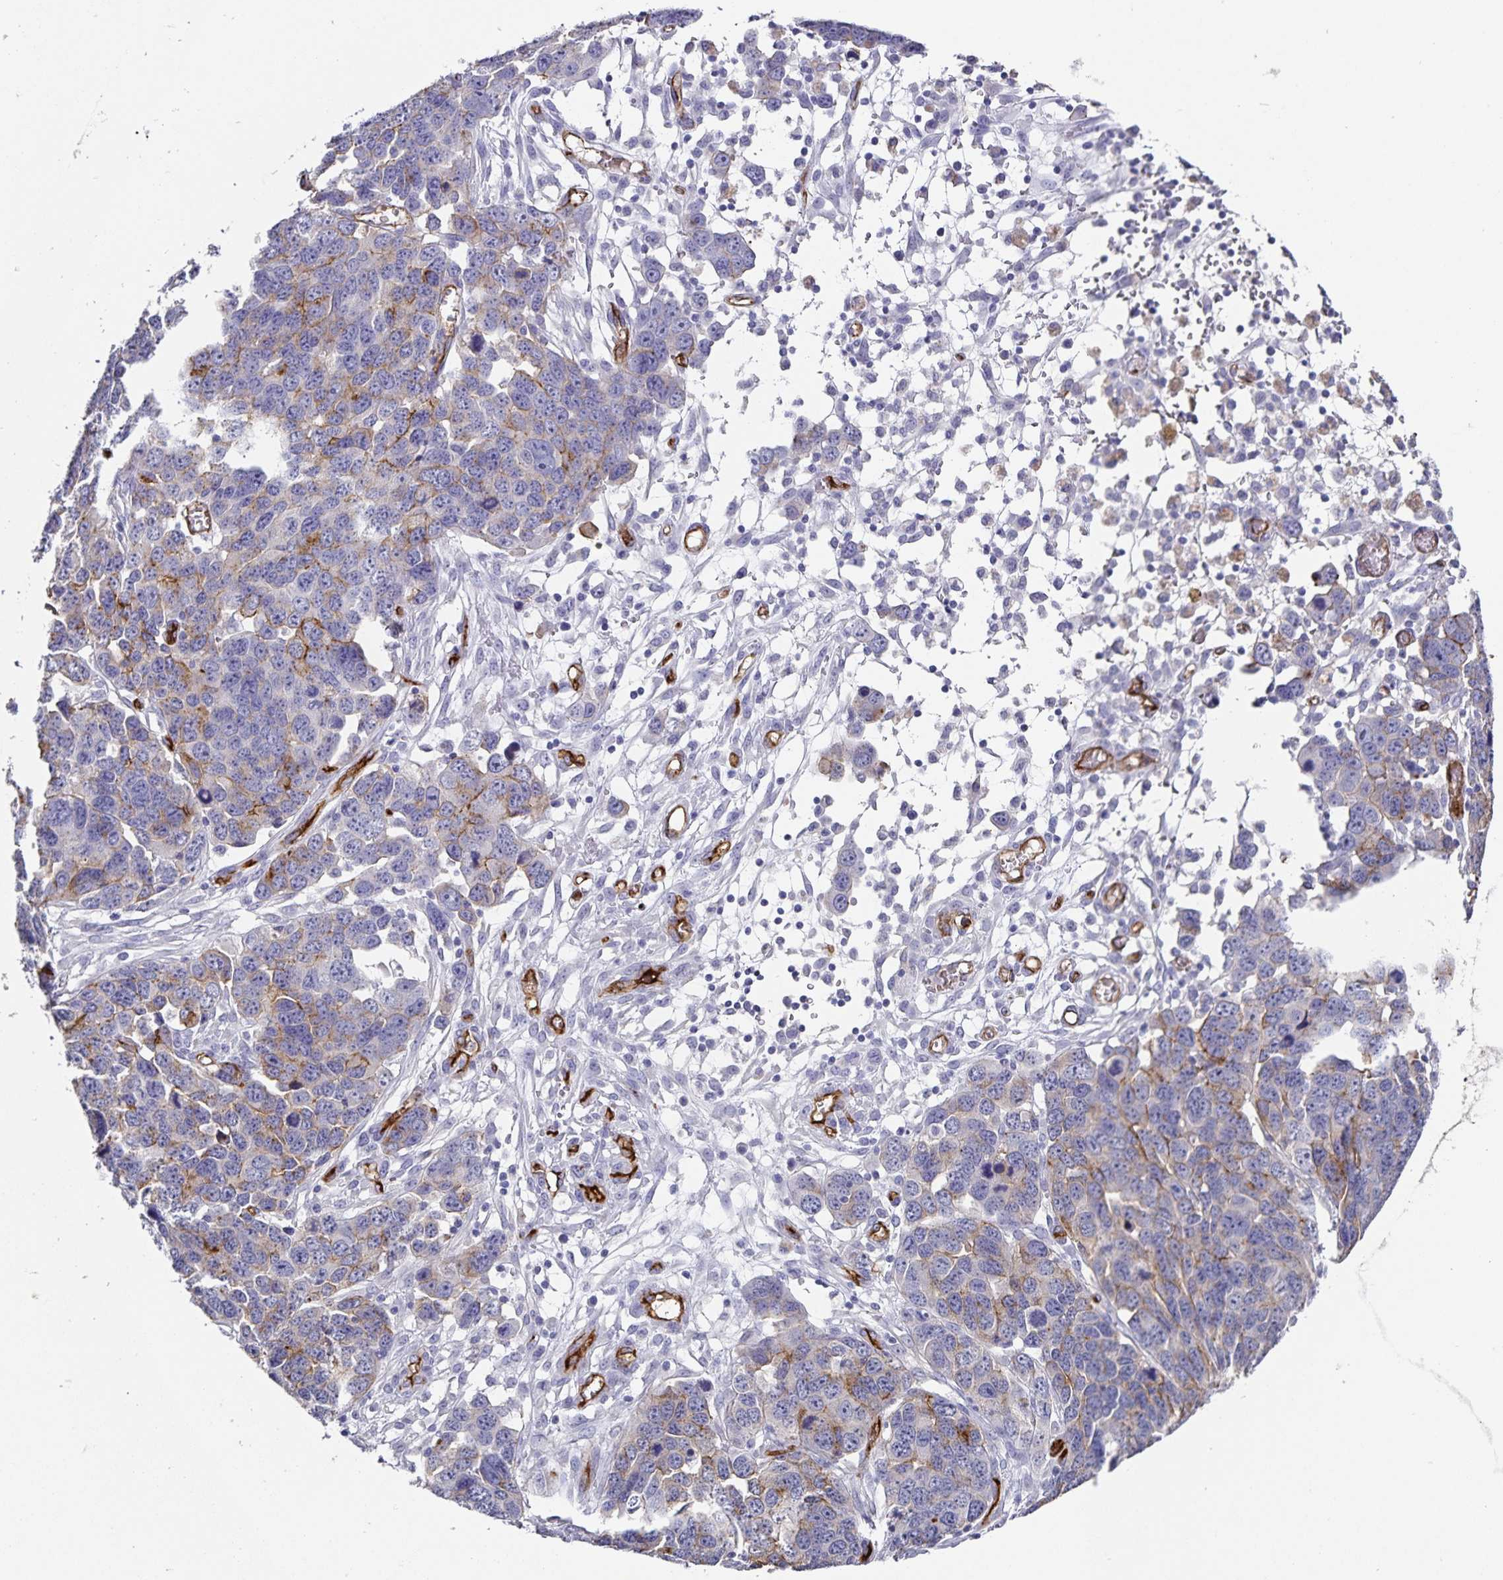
{"staining": {"intensity": "moderate", "quantity": "<25%", "location": "cytoplasmic/membranous"}, "tissue": "ovarian cancer", "cell_type": "Tumor cells", "image_type": "cancer", "snomed": [{"axis": "morphology", "description": "Cystadenocarcinoma, serous, NOS"}, {"axis": "topography", "description": "Ovary"}], "caption": "Human ovarian cancer (serous cystadenocarcinoma) stained with a protein marker displays moderate staining in tumor cells.", "gene": "PODXL", "patient": {"sex": "female", "age": 76}}